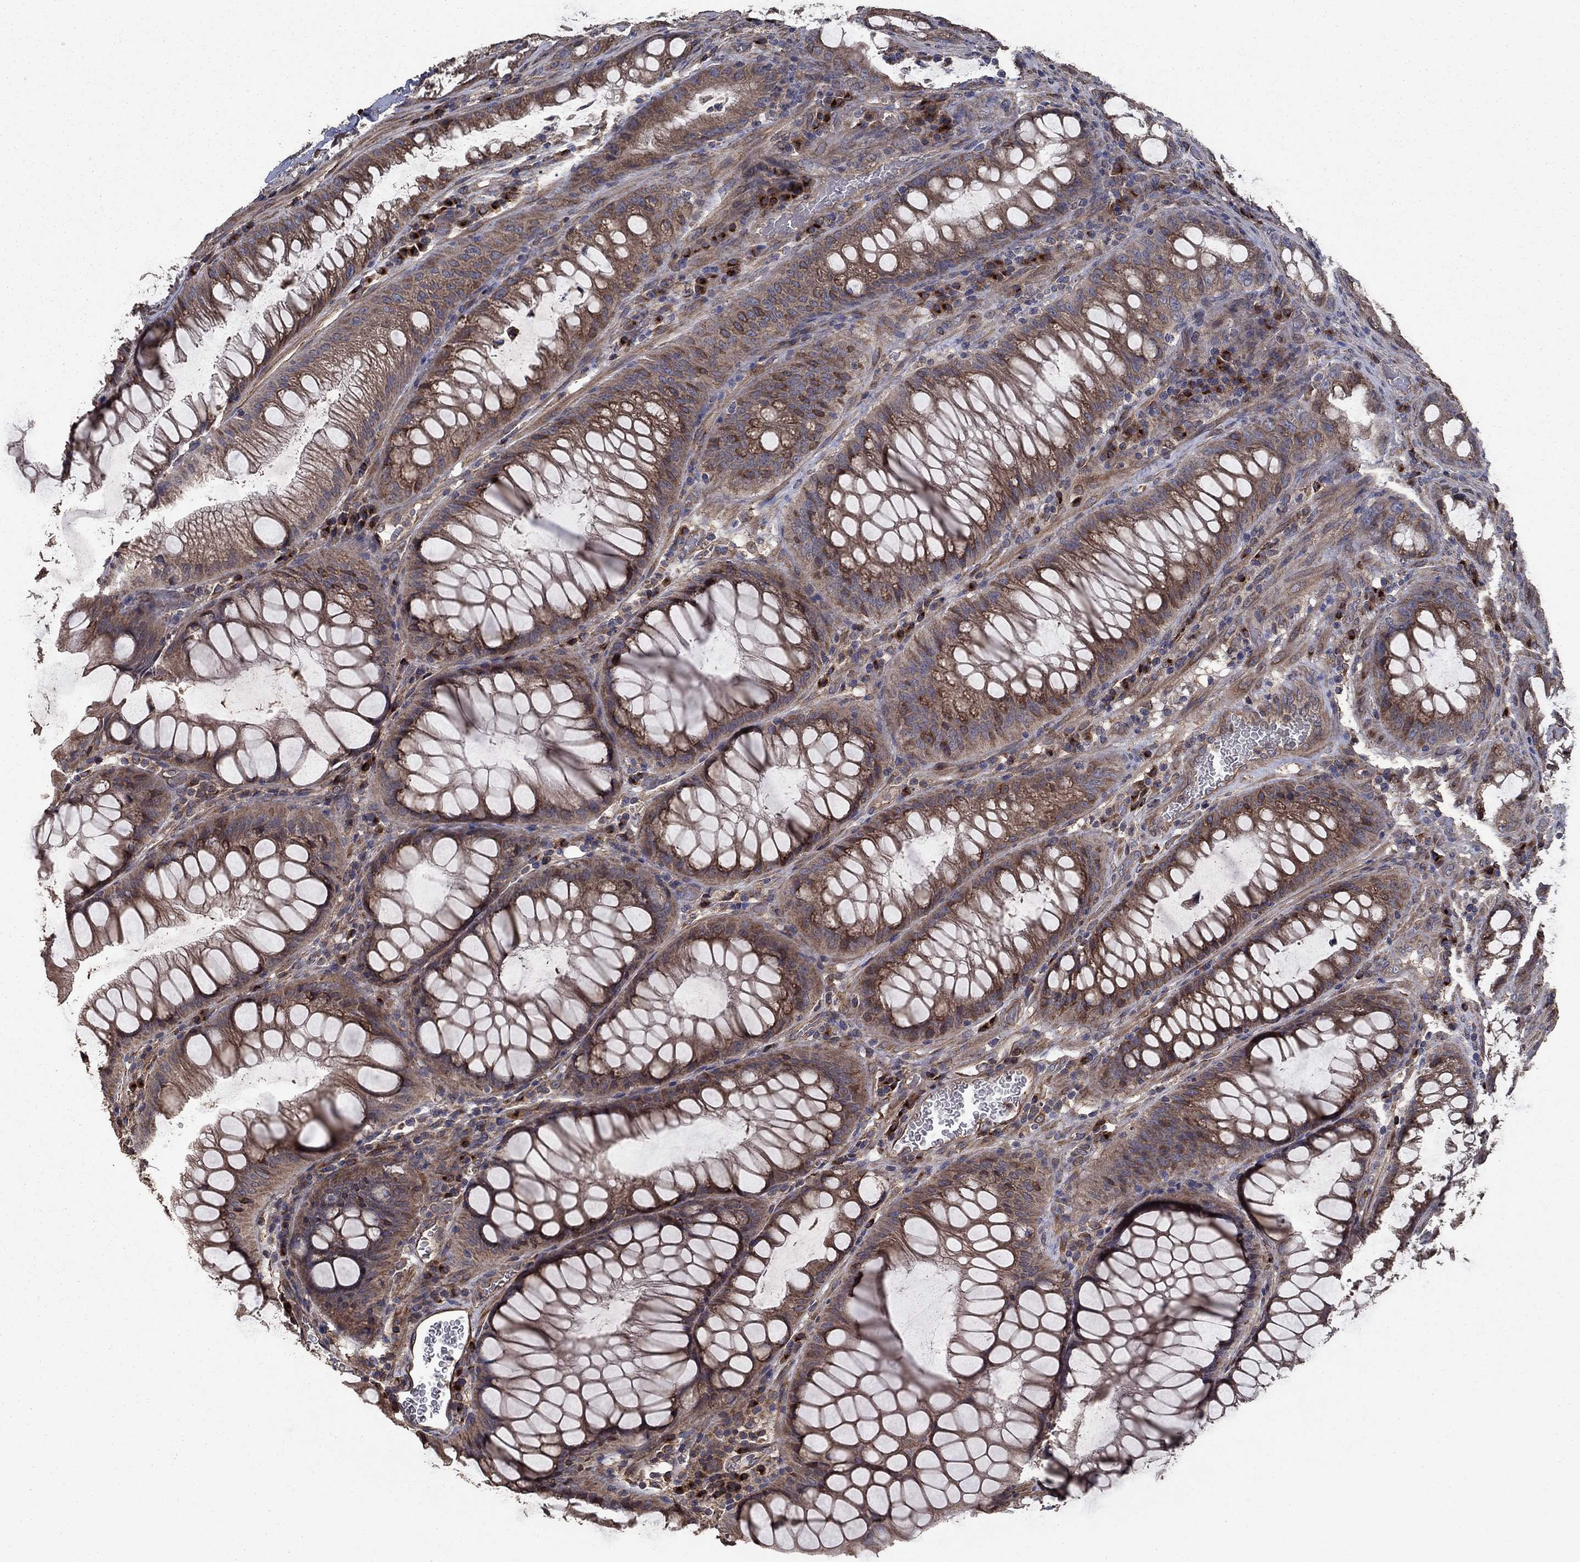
{"staining": {"intensity": "moderate", "quantity": "25%-75%", "location": "cytoplasmic/membranous"}, "tissue": "colorectal cancer", "cell_type": "Tumor cells", "image_type": "cancer", "snomed": [{"axis": "morphology", "description": "Adenocarcinoma, NOS"}, {"axis": "topography", "description": "Rectum"}], "caption": "Colorectal cancer (adenocarcinoma) stained with IHC exhibits moderate cytoplasmic/membranous staining in about 25%-75% of tumor cells.", "gene": "FLT4", "patient": {"sex": "male", "age": 63}}